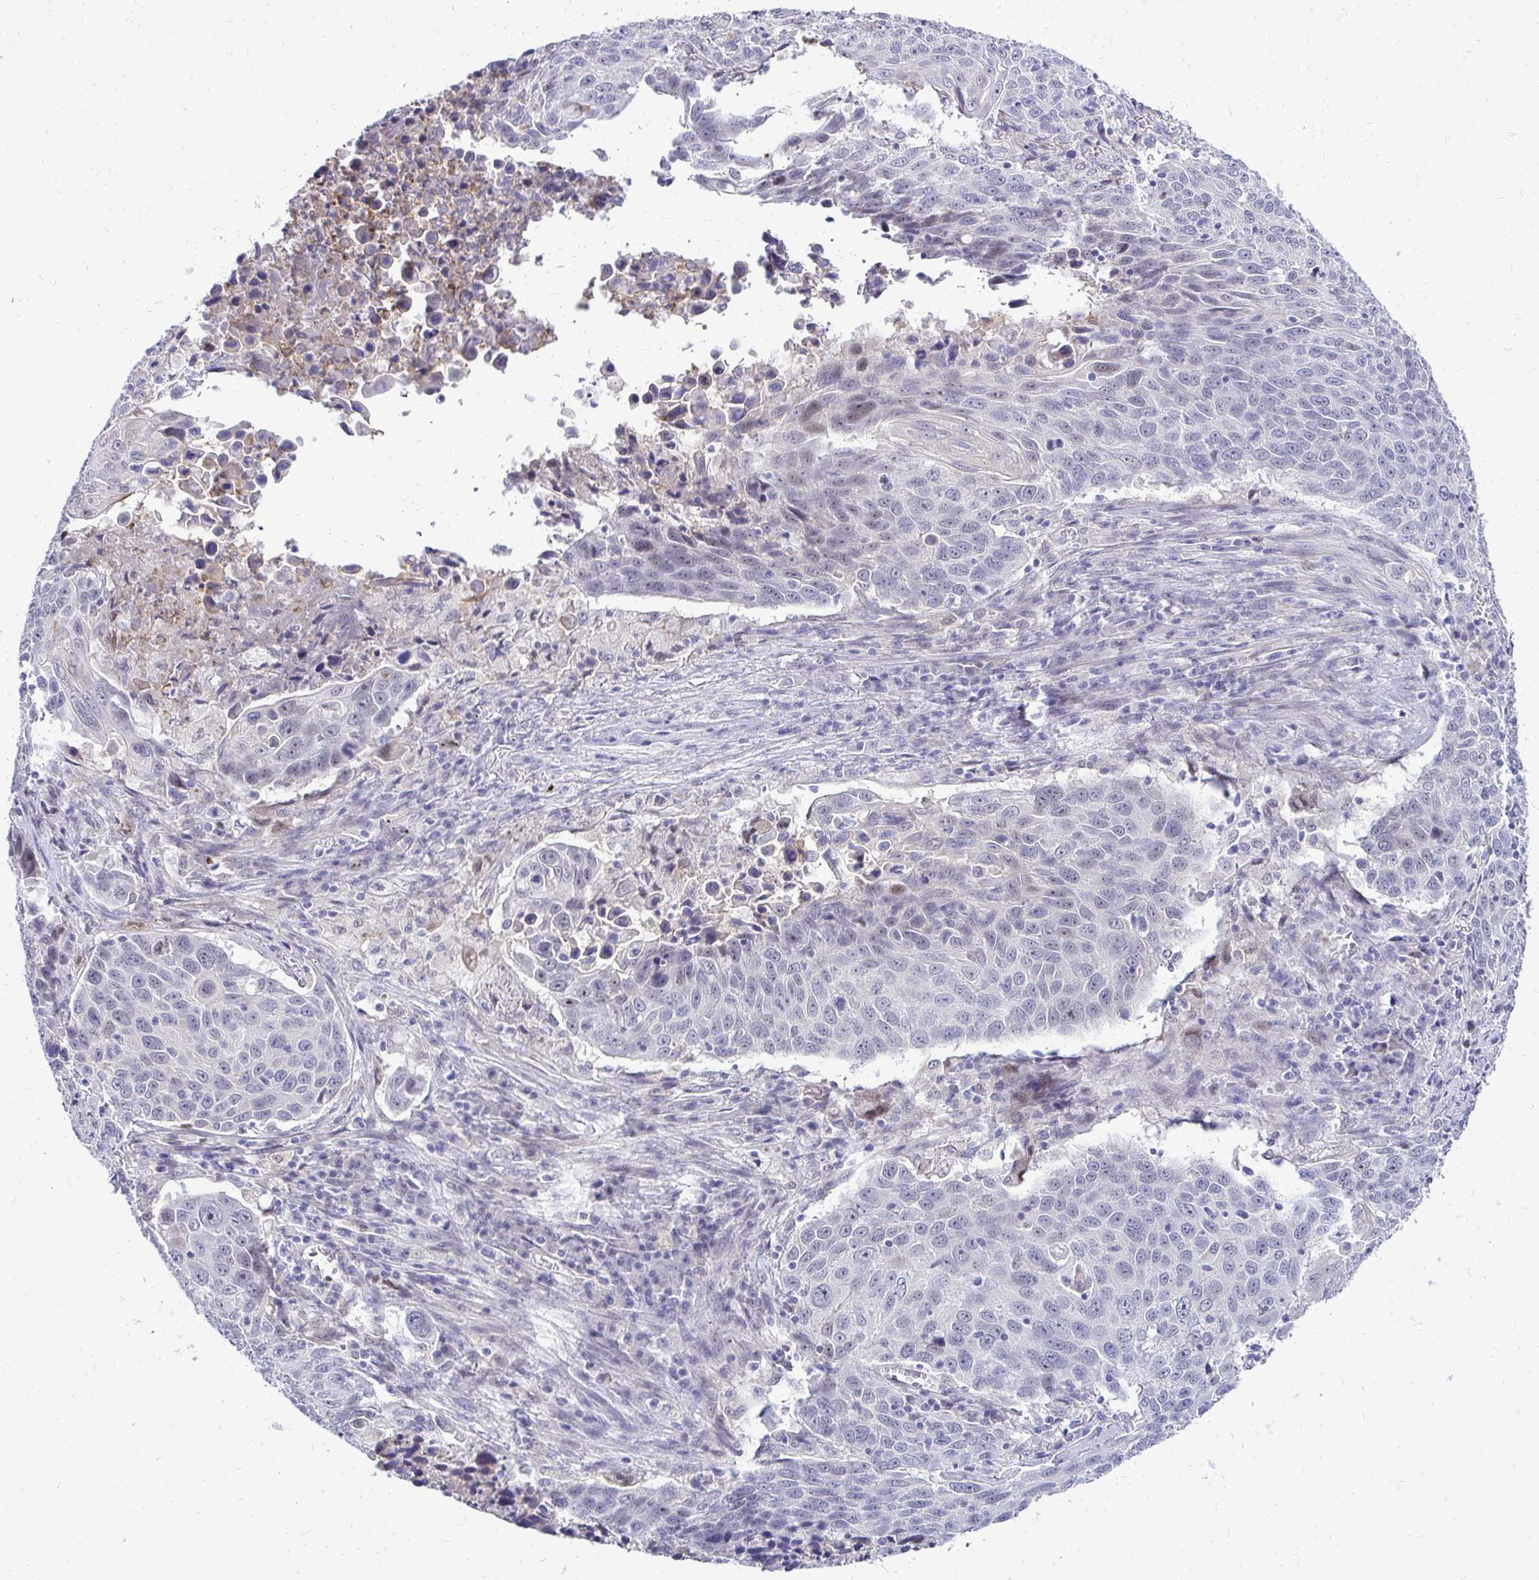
{"staining": {"intensity": "negative", "quantity": "none", "location": "none"}, "tissue": "lung cancer", "cell_type": "Tumor cells", "image_type": "cancer", "snomed": [{"axis": "morphology", "description": "Squamous cell carcinoma, NOS"}, {"axis": "topography", "description": "Lung"}], "caption": "Lung squamous cell carcinoma was stained to show a protein in brown. There is no significant expression in tumor cells.", "gene": "ZSWIM9", "patient": {"sex": "male", "age": 78}}